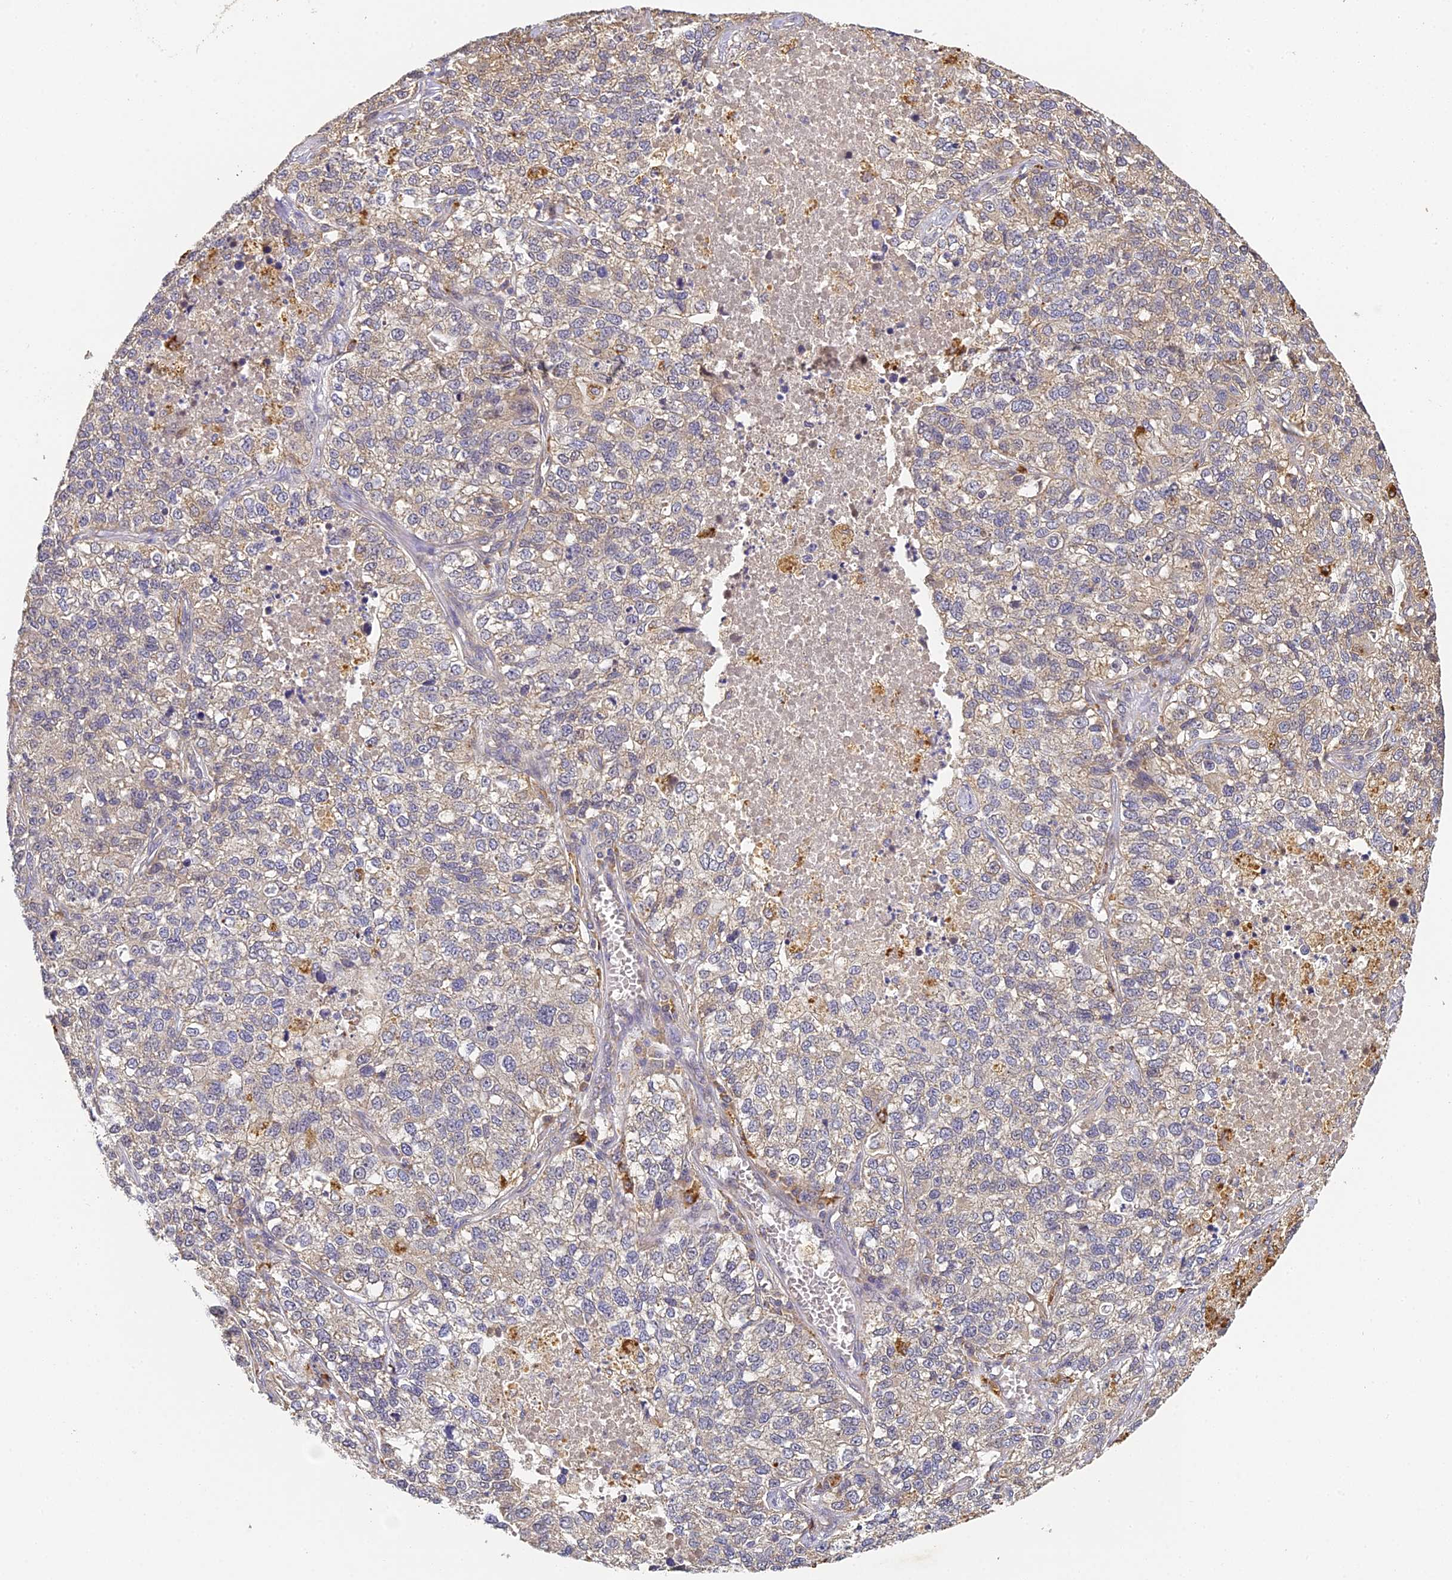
{"staining": {"intensity": "moderate", "quantity": "25%-75%", "location": "cytoplasmic/membranous"}, "tissue": "lung cancer", "cell_type": "Tumor cells", "image_type": "cancer", "snomed": [{"axis": "morphology", "description": "Adenocarcinoma, NOS"}, {"axis": "topography", "description": "Lung"}], "caption": "Immunohistochemical staining of lung adenocarcinoma reveals moderate cytoplasmic/membranous protein positivity in approximately 25%-75% of tumor cells.", "gene": "YAE1", "patient": {"sex": "male", "age": 49}}